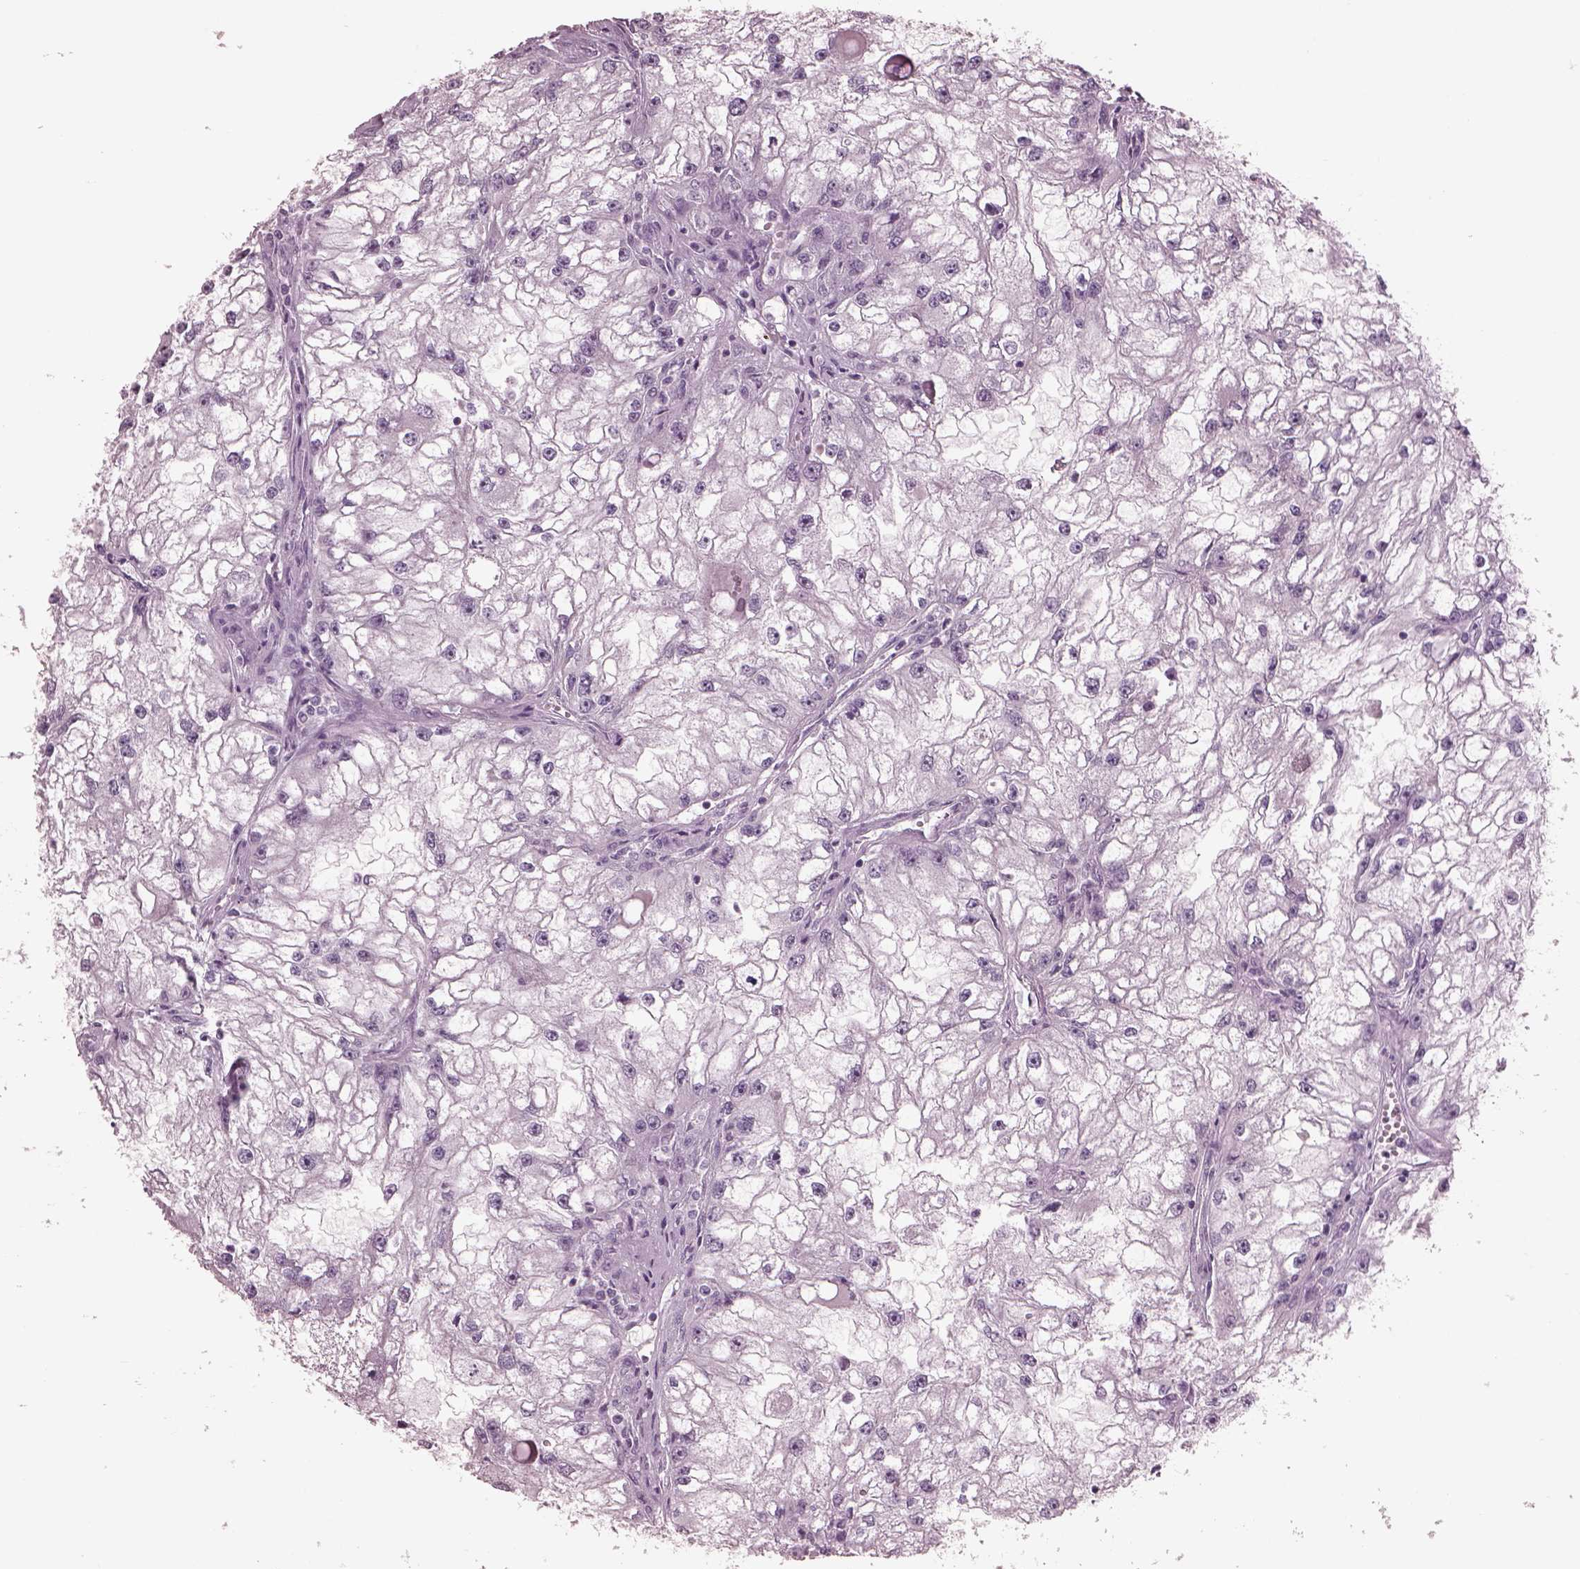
{"staining": {"intensity": "negative", "quantity": "none", "location": "none"}, "tissue": "renal cancer", "cell_type": "Tumor cells", "image_type": "cancer", "snomed": [{"axis": "morphology", "description": "Adenocarcinoma, NOS"}, {"axis": "topography", "description": "Kidney"}], "caption": "Immunohistochemistry (IHC) image of human adenocarcinoma (renal) stained for a protein (brown), which exhibits no expression in tumor cells.", "gene": "CYLC1", "patient": {"sex": "male", "age": 59}}